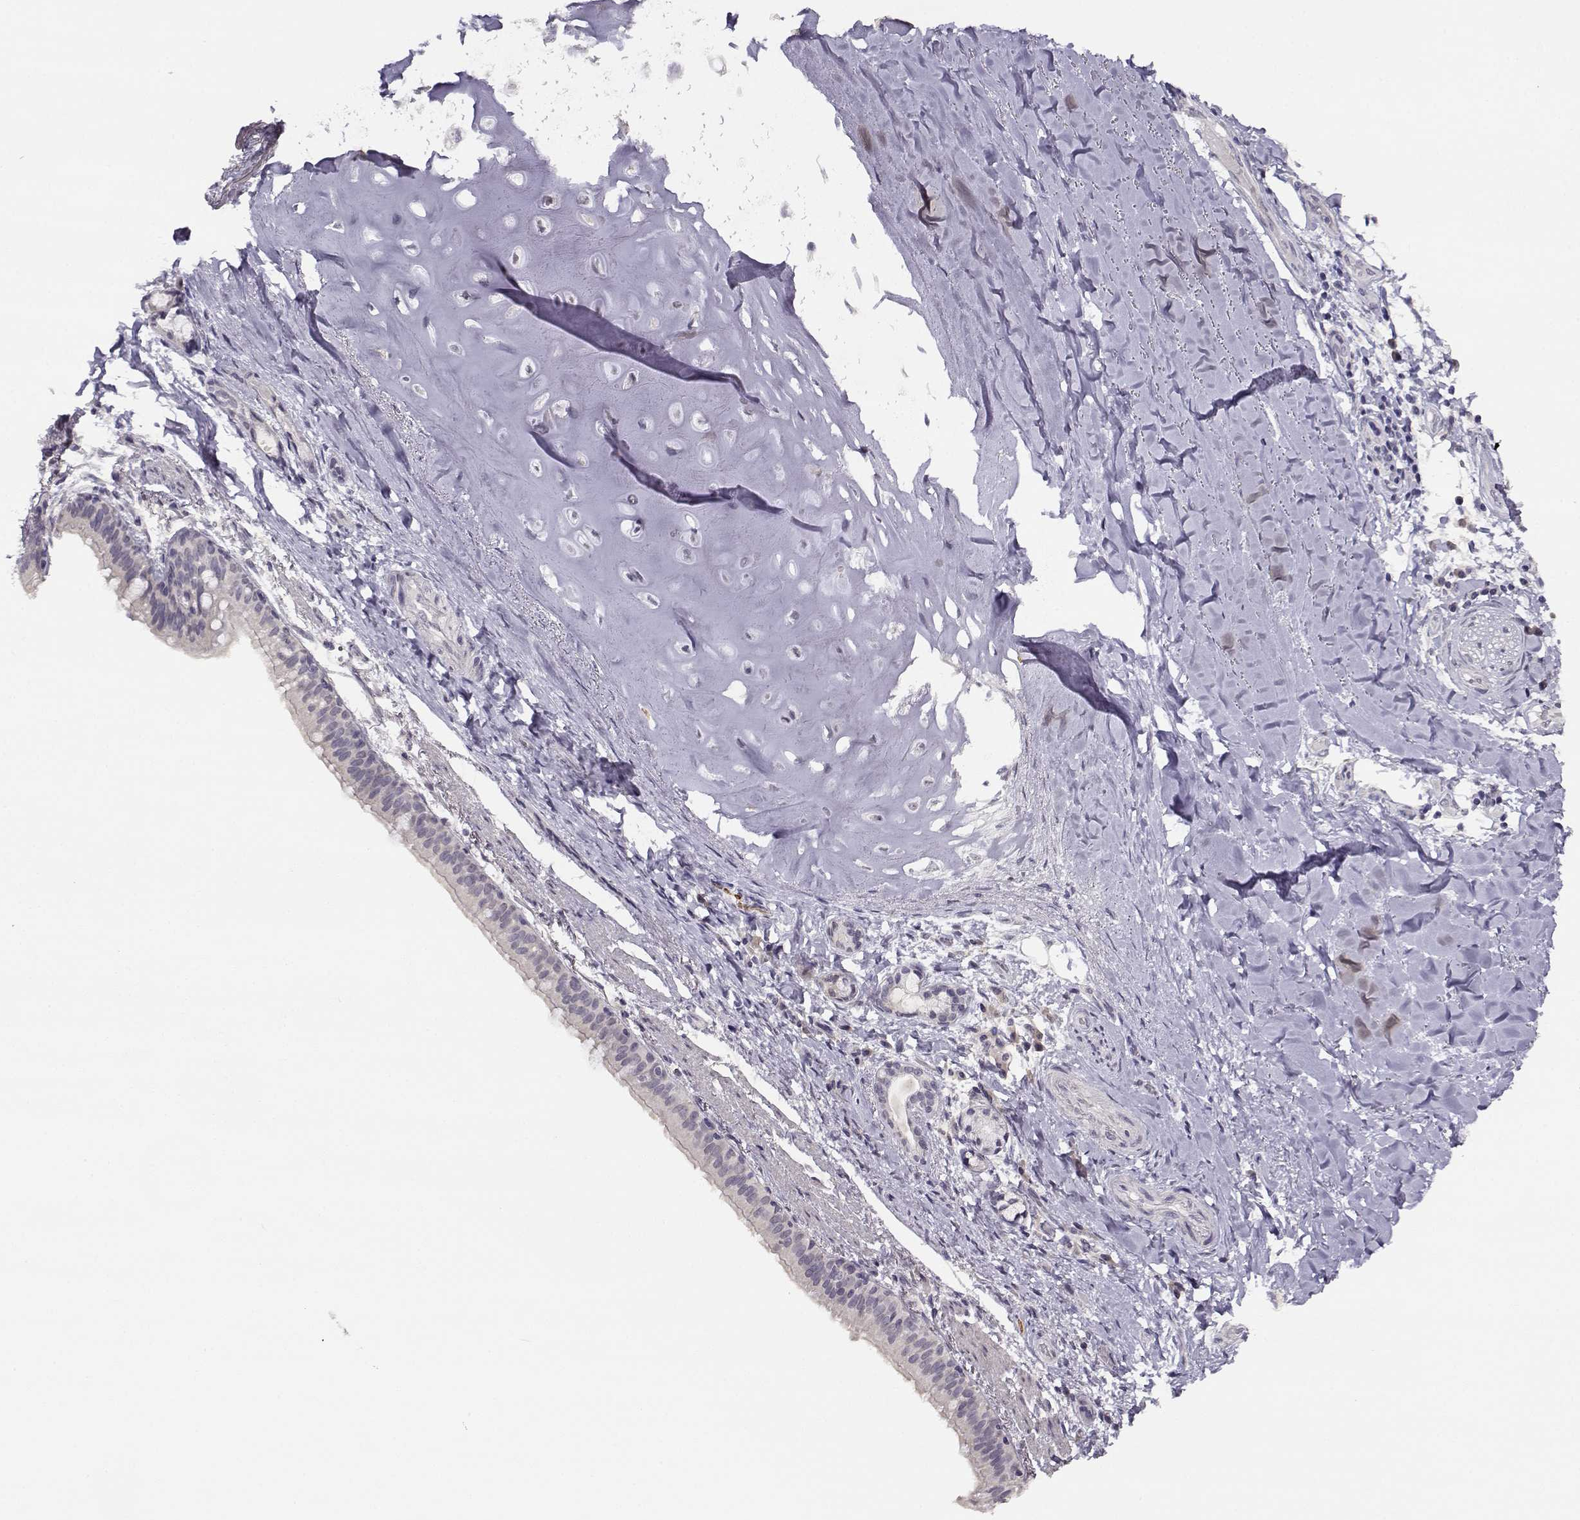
{"staining": {"intensity": "negative", "quantity": "none", "location": "none"}, "tissue": "bronchus", "cell_type": "Respiratory epithelial cells", "image_type": "normal", "snomed": [{"axis": "morphology", "description": "Normal tissue, NOS"}, {"axis": "morphology", "description": "Squamous cell carcinoma, NOS"}, {"axis": "topography", "description": "Bronchus"}, {"axis": "topography", "description": "Lung"}], "caption": "Immunohistochemical staining of normal human bronchus displays no significant positivity in respiratory epithelial cells. (DAB (3,3'-diaminobenzidine) immunohistochemistry (IHC) visualized using brightfield microscopy, high magnification).", "gene": "RHOXF2", "patient": {"sex": "male", "age": 69}}